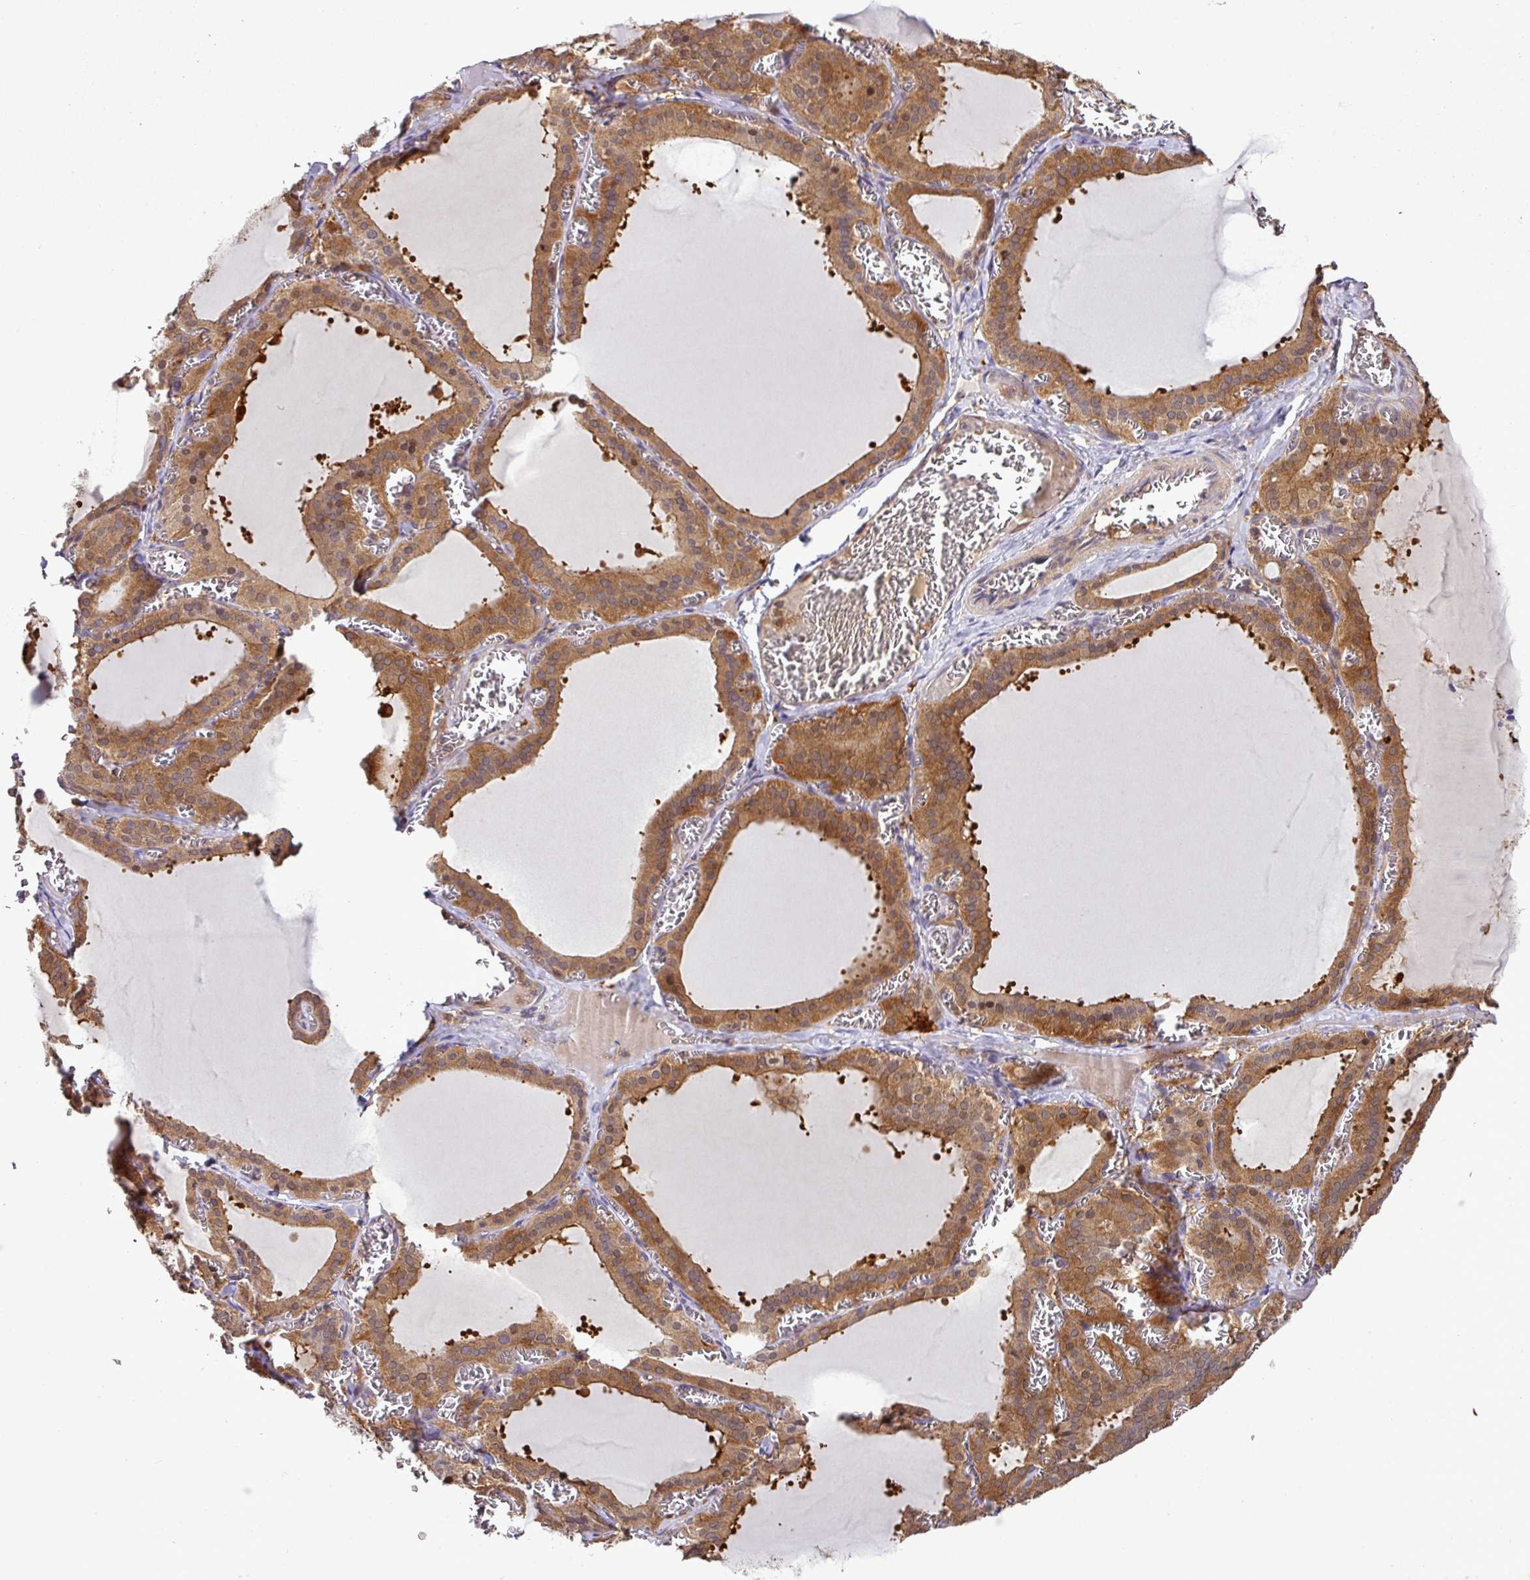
{"staining": {"intensity": "moderate", "quantity": ">75%", "location": "cytoplasmic/membranous"}, "tissue": "thyroid gland", "cell_type": "Glandular cells", "image_type": "normal", "snomed": [{"axis": "morphology", "description": "Normal tissue, NOS"}, {"axis": "topography", "description": "Thyroid gland"}], "caption": "Immunohistochemical staining of unremarkable human thyroid gland demonstrates moderate cytoplasmic/membranous protein expression in about >75% of glandular cells.", "gene": "TMEM107", "patient": {"sex": "female", "age": 30}}